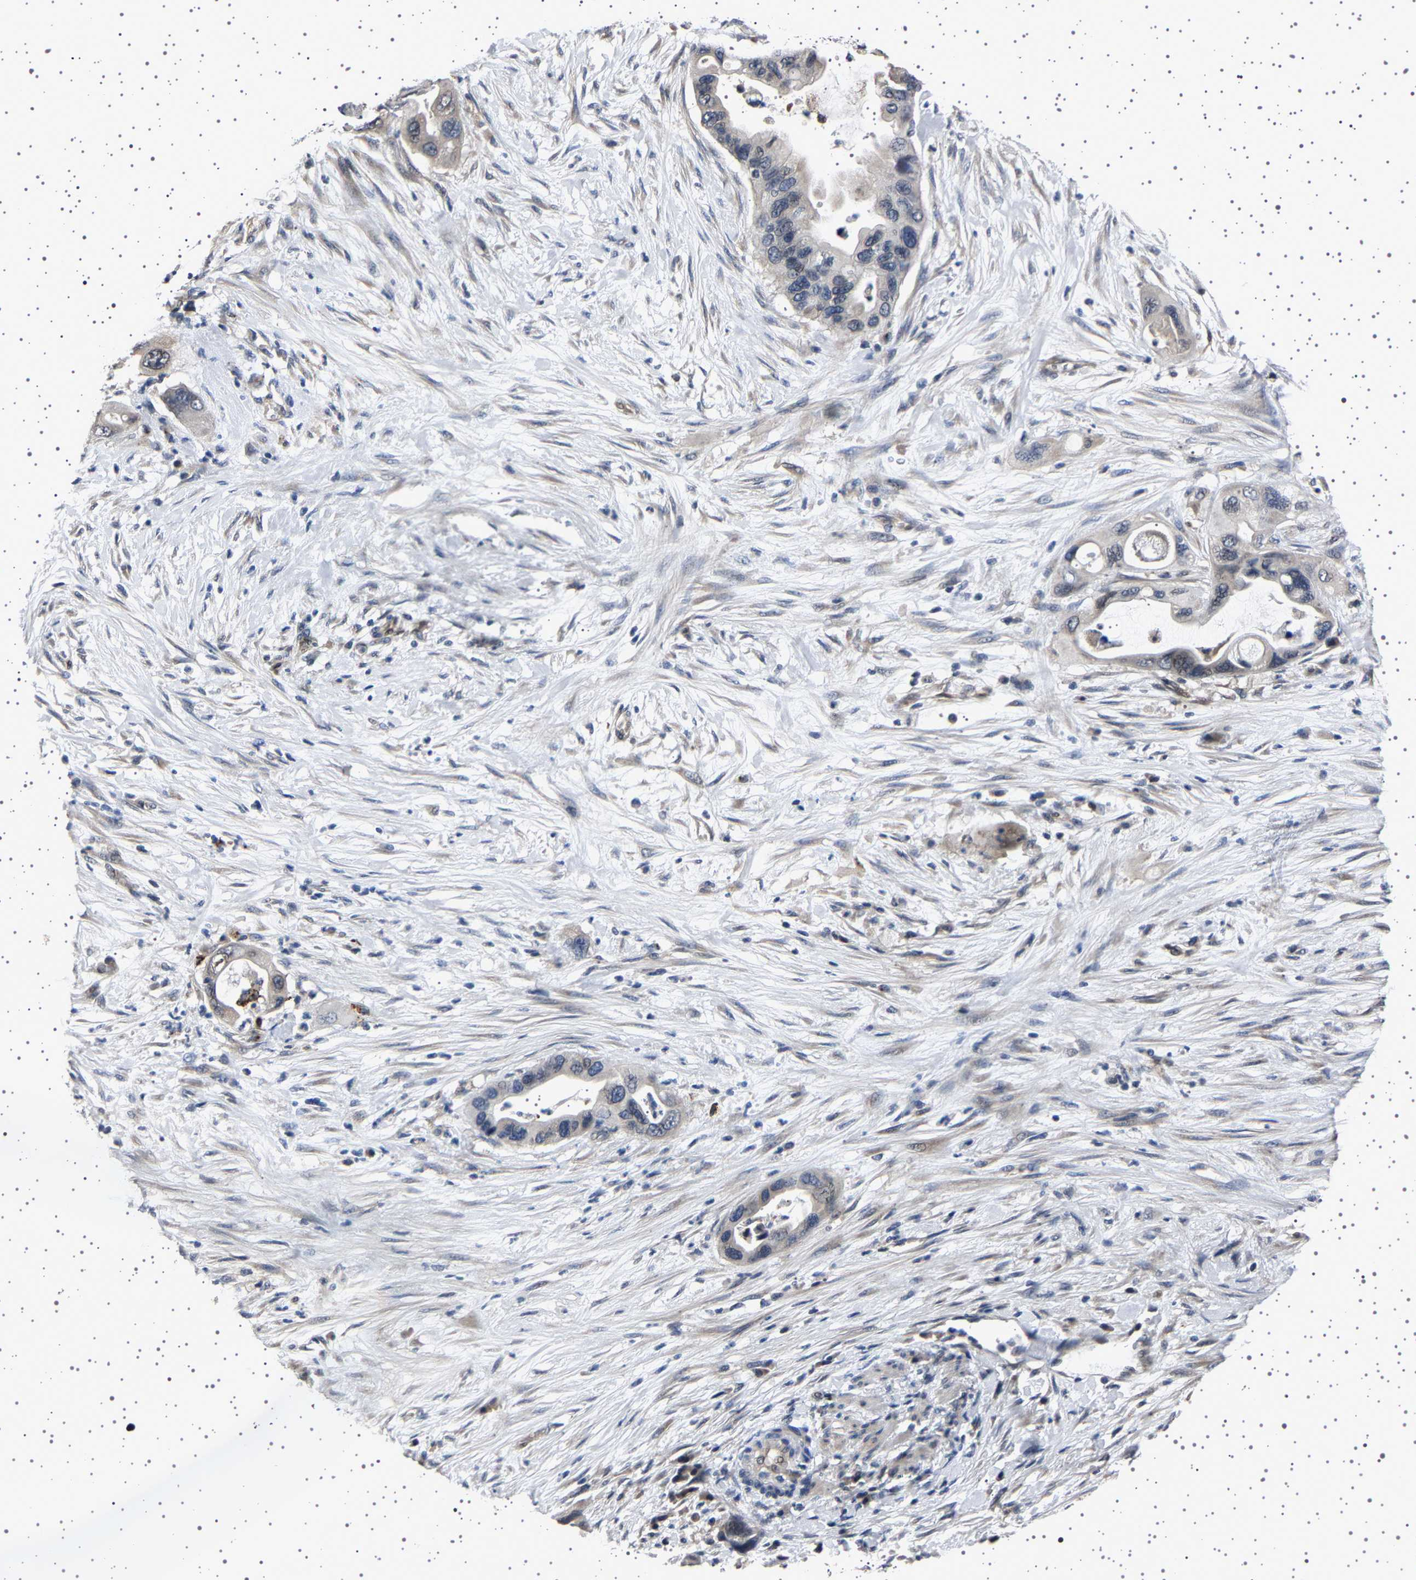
{"staining": {"intensity": "weak", "quantity": "<25%", "location": "cytoplasmic/membranous"}, "tissue": "pancreatic cancer", "cell_type": "Tumor cells", "image_type": "cancer", "snomed": [{"axis": "morphology", "description": "Adenocarcinoma, NOS"}, {"axis": "topography", "description": "Pancreas"}], "caption": "Immunohistochemistry (IHC) histopathology image of pancreatic cancer stained for a protein (brown), which demonstrates no positivity in tumor cells.", "gene": "IL10RB", "patient": {"sex": "female", "age": 71}}